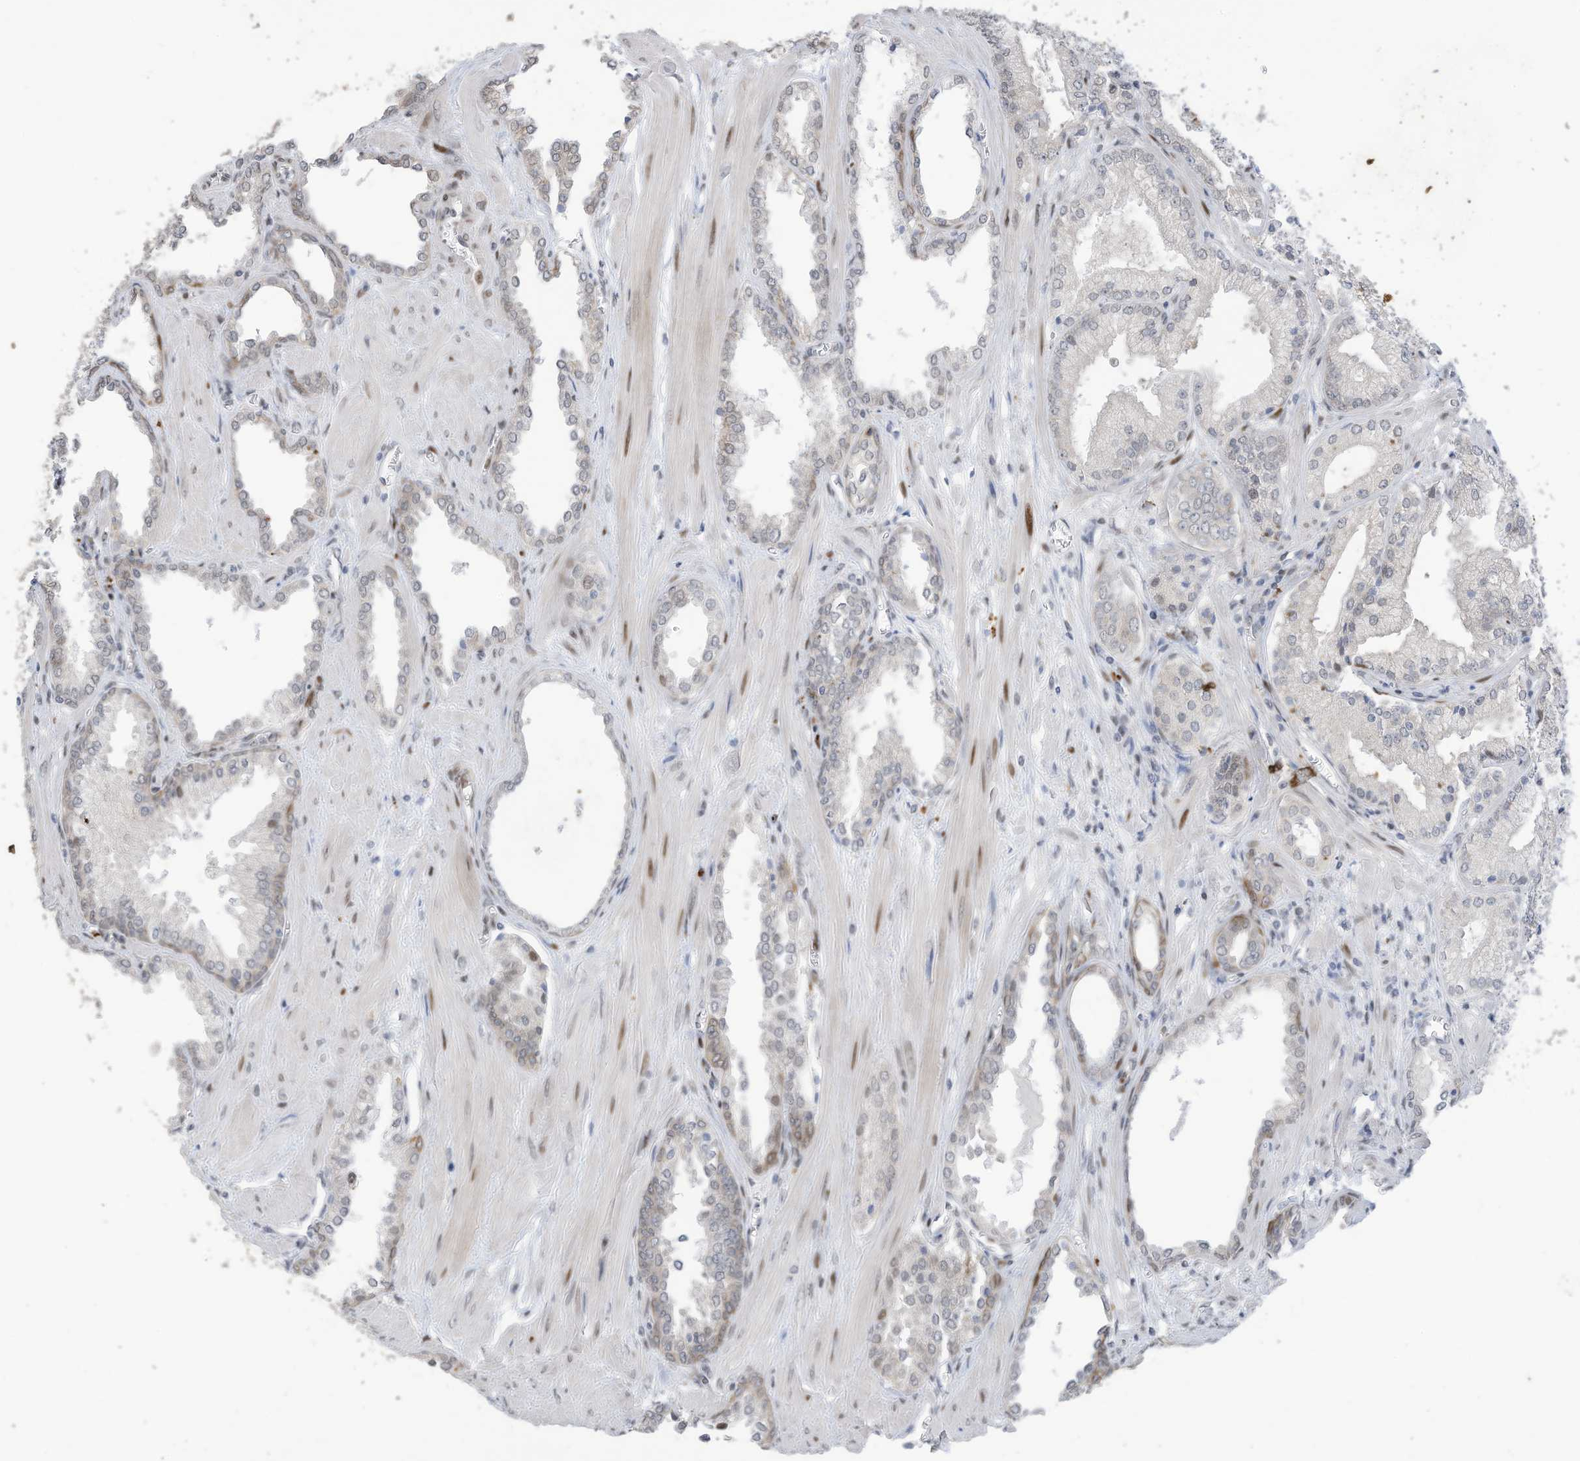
{"staining": {"intensity": "weak", "quantity": "<25%", "location": "cytoplasmic/membranous"}, "tissue": "prostate cancer", "cell_type": "Tumor cells", "image_type": "cancer", "snomed": [{"axis": "morphology", "description": "Adenocarcinoma, Low grade"}, {"axis": "topography", "description": "Prostate"}], "caption": "Human prostate cancer (low-grade adenocarcinoma) stained for a protein using immunohistochemistry (IHC) reveals no positivity in tumor cells.", "gene": "RABL3", "patient": {"sex": "male", "age": 67}}